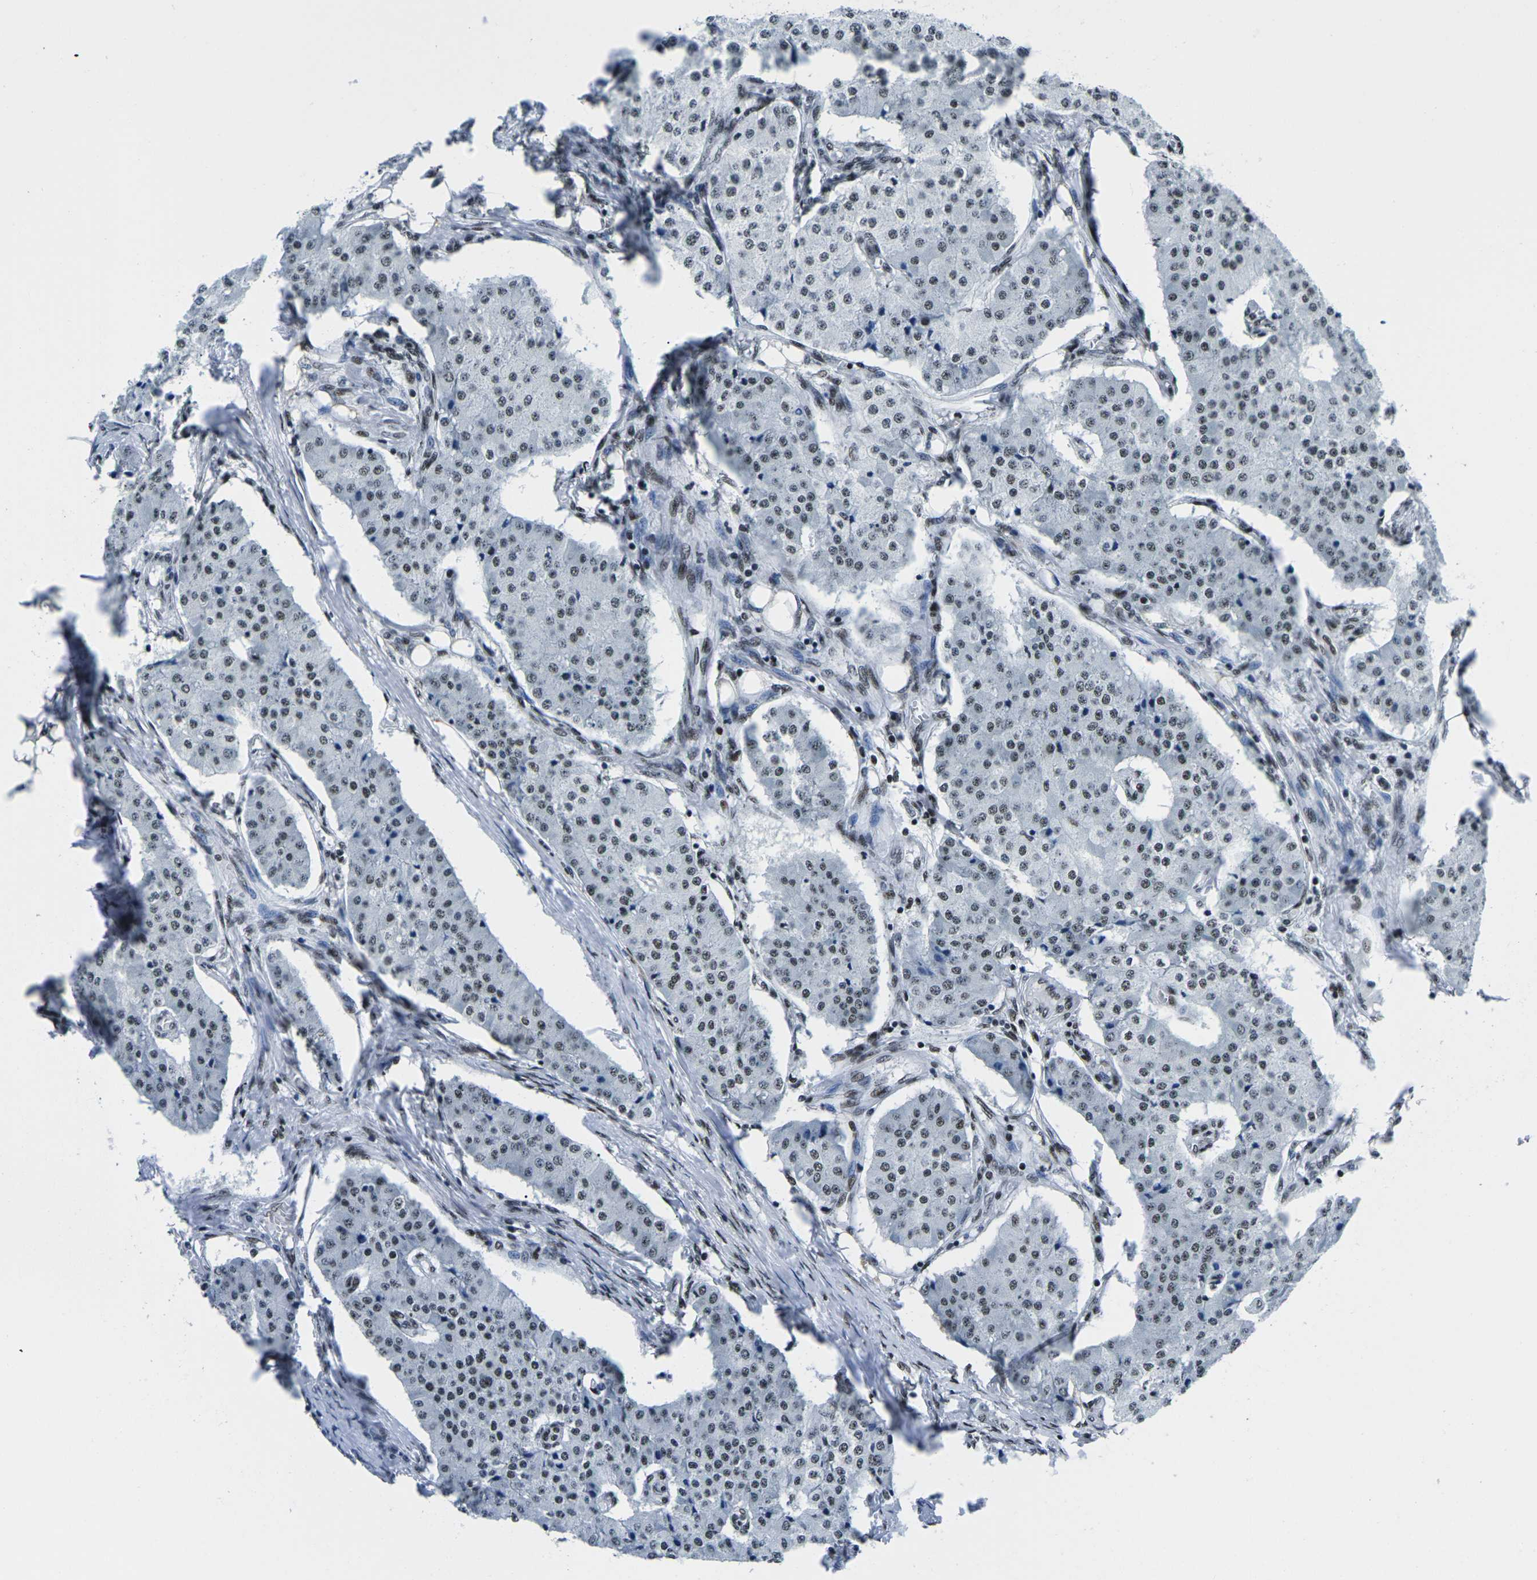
{"staining": {"intensity": "moderate", "quantity": ">75%", "location": "nuclear"}, "tissue": "carcinoid", "cell_type": "Tumor cells", "image_type": "cancer", "snomed": [{"axis": "morphology", "description": "Carcinoid, malignant, NOS"}, {"axis": "topography", "description": "Colon"}], "caption": "Carcinoid stained with a brown dye displays moderate nuclear positive positivity in about >75% of tumor cells.", "gene": "ATF1", "patient": {"sex": "female", "age": 52}}